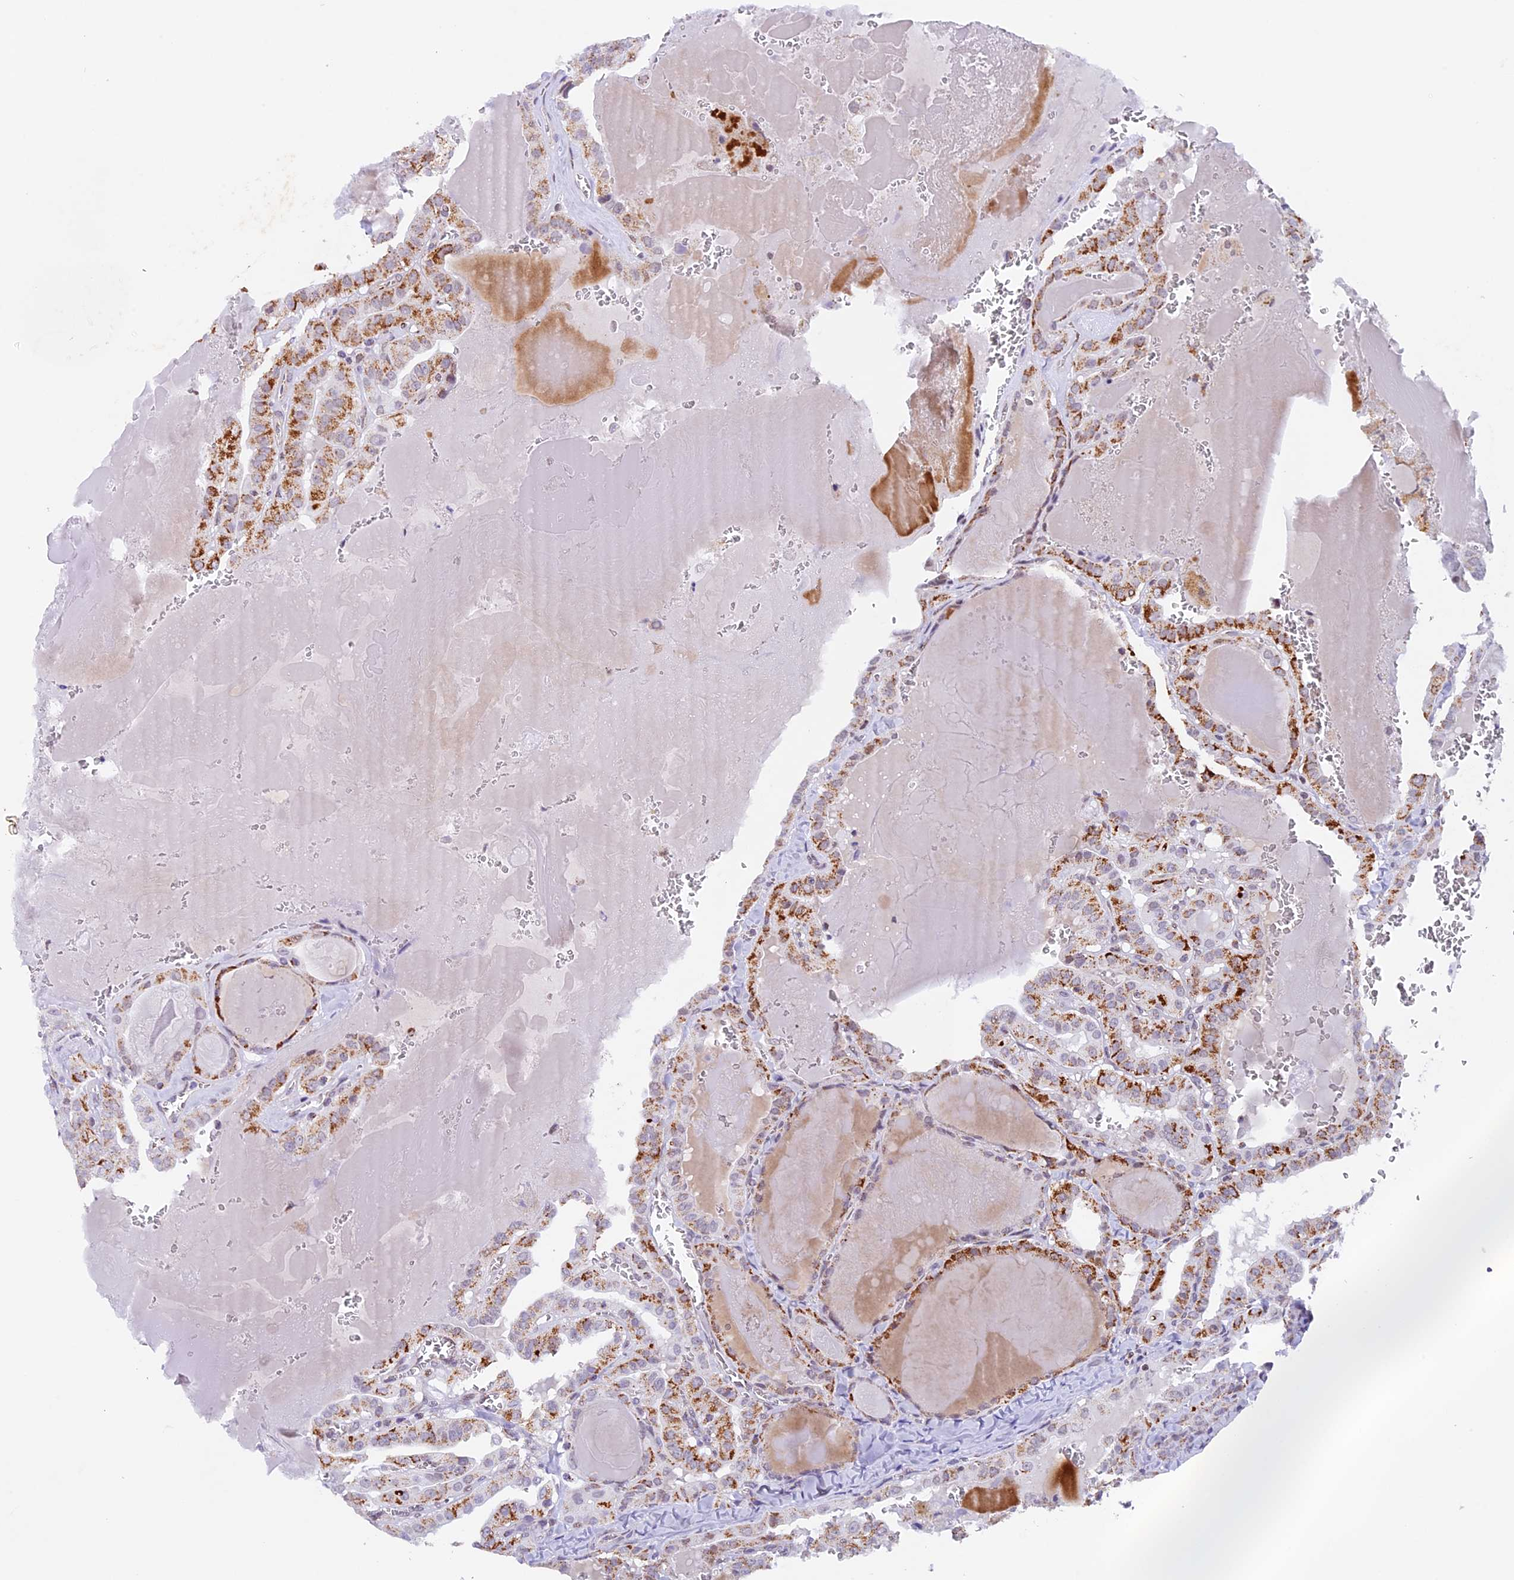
{"staining": {"intensity": "moderate", "quantity": ">75%", "location": "cytoplasmic/membranous"}, "tissue": "thyroid cancer", "cell_type": "Tumor cells", "image_type": "cancer", "snomed": [{"axis": "morphology", "description": "Papillary adenocarcinoma, NOS"}, {"axis": "topography", "description": "Thyroid gland"}], "caption": "This is a photomicrograph of IHC staining of thyroid cancer (papillary adenocarcinoma), which shows moderate staining in the cytoplasmic/membranous of tumor cells.", "gene": "TFAM", "patient": {"sex": "male", "age": 52}}